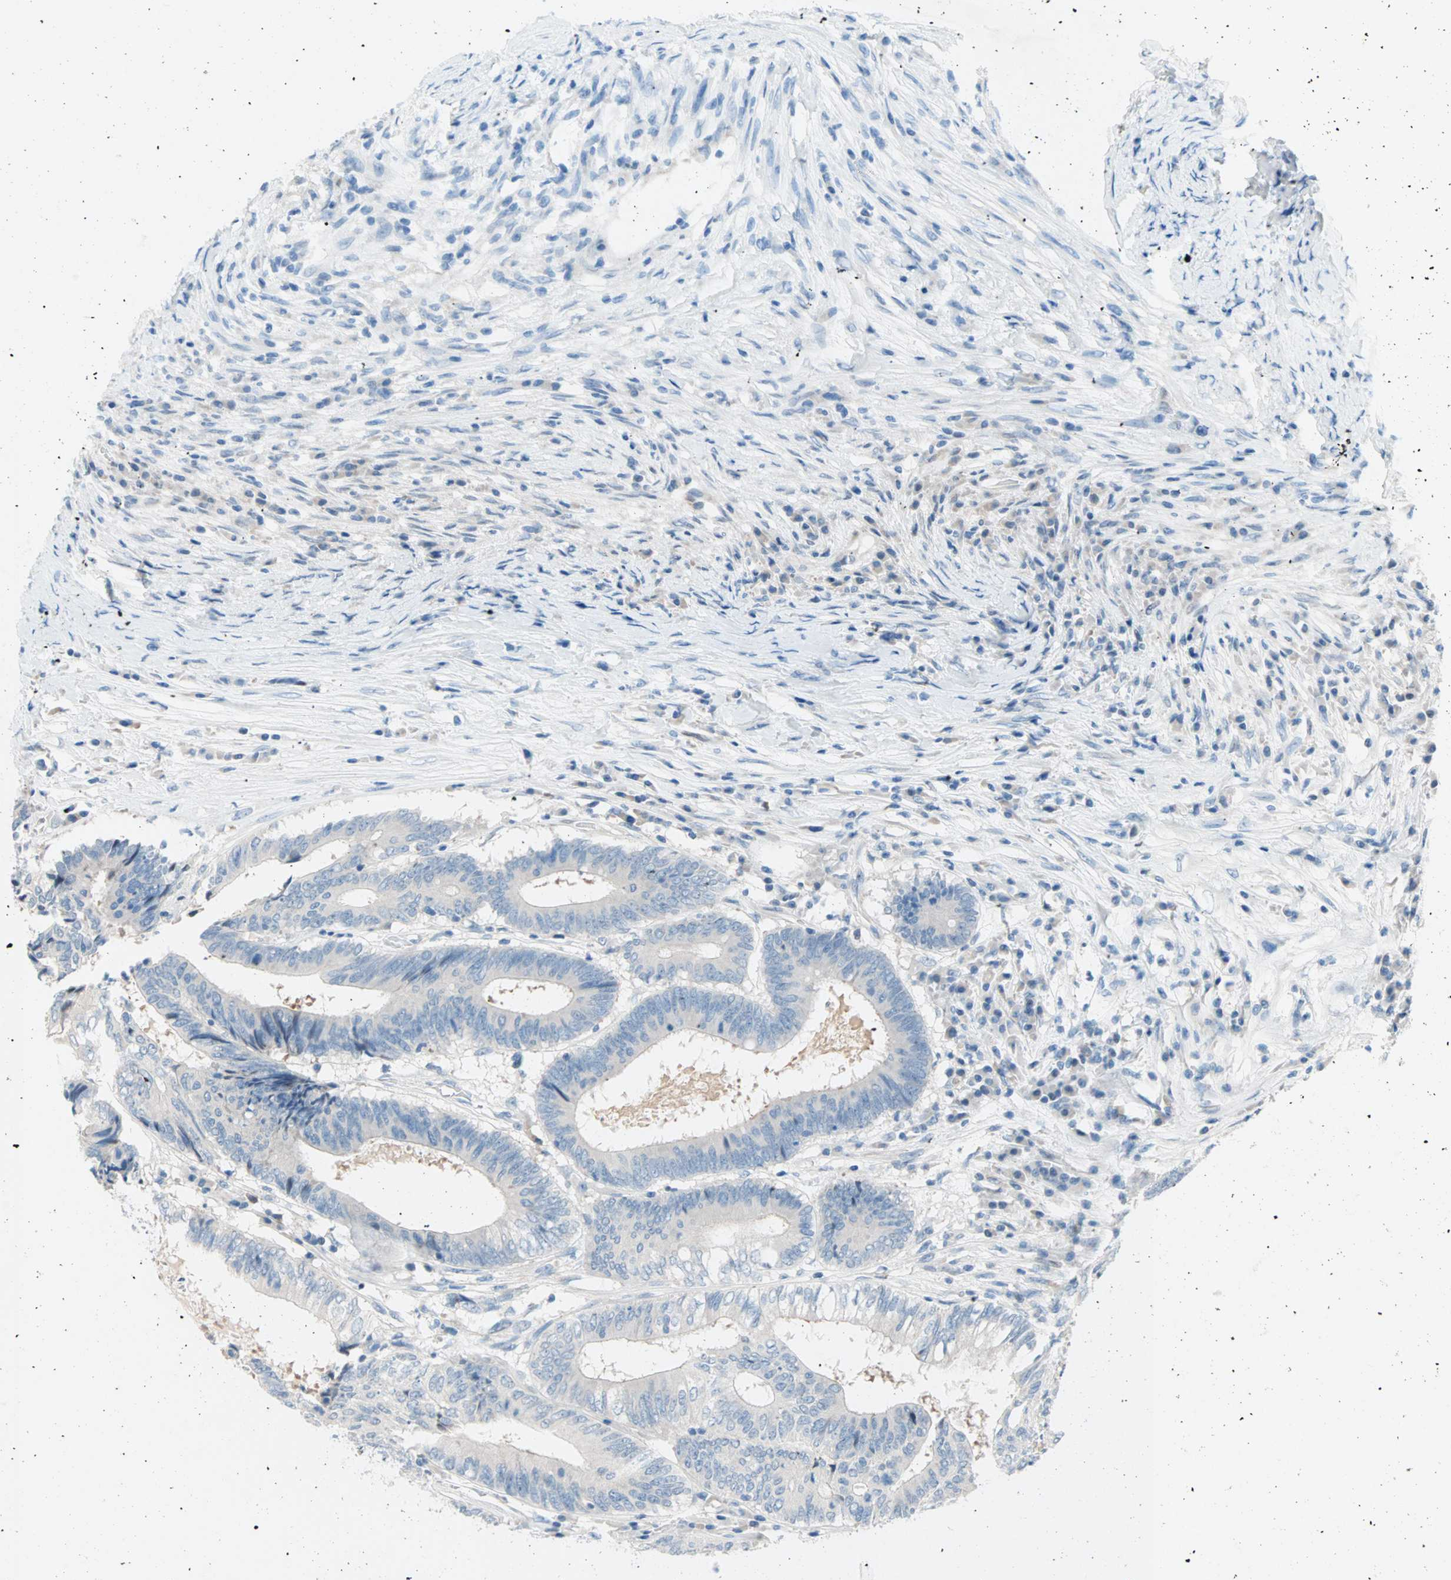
{"staining": {"intensity": "negative", "quantity": "none", "location": "none"}, "tissue": "colorectal cancer", "cell_type": "Tumor cells", "image_type": "cancer", "snomed": [{"axis": "morphology", "description": "Adenocarcinoma, NOS"}, {"axis": "topography", "description": "Rectum"}], "caption": "Immunohistochemical staining of colorectal cancer reveals no significant positivity in tumor cells.", "gene": "TMEM163", "patient": {"sex": "male", "age": 63}}